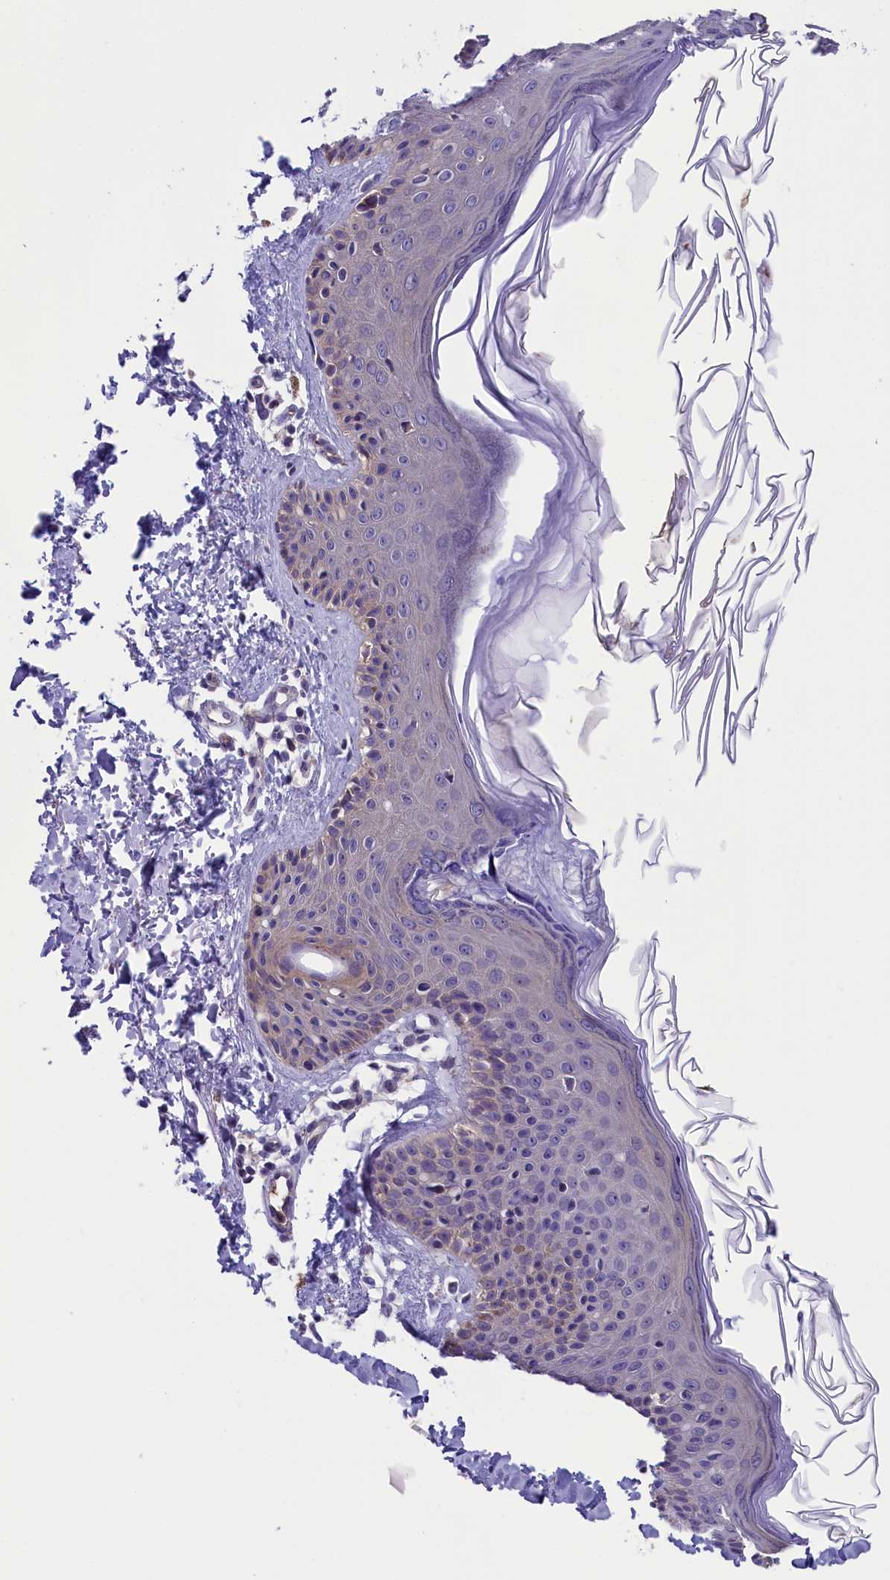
{"staining": {"intensity": "negative", "quantity": "none", "location": "none"}, "tissue": "skin", "cell_type": "Fibroblasts", "image_type": "normal", "snomed": [{"axis": "morphology", "description": "Normal tissue, NOS"}, {"axis": "topography", "description": "Skin"}], "caption": "This is an IHC histopathology image of unremarkable skin. There is no expression in fibroblasts.", "gene": "ABCC8", "patient": {"sex": "male", "age": 52}}